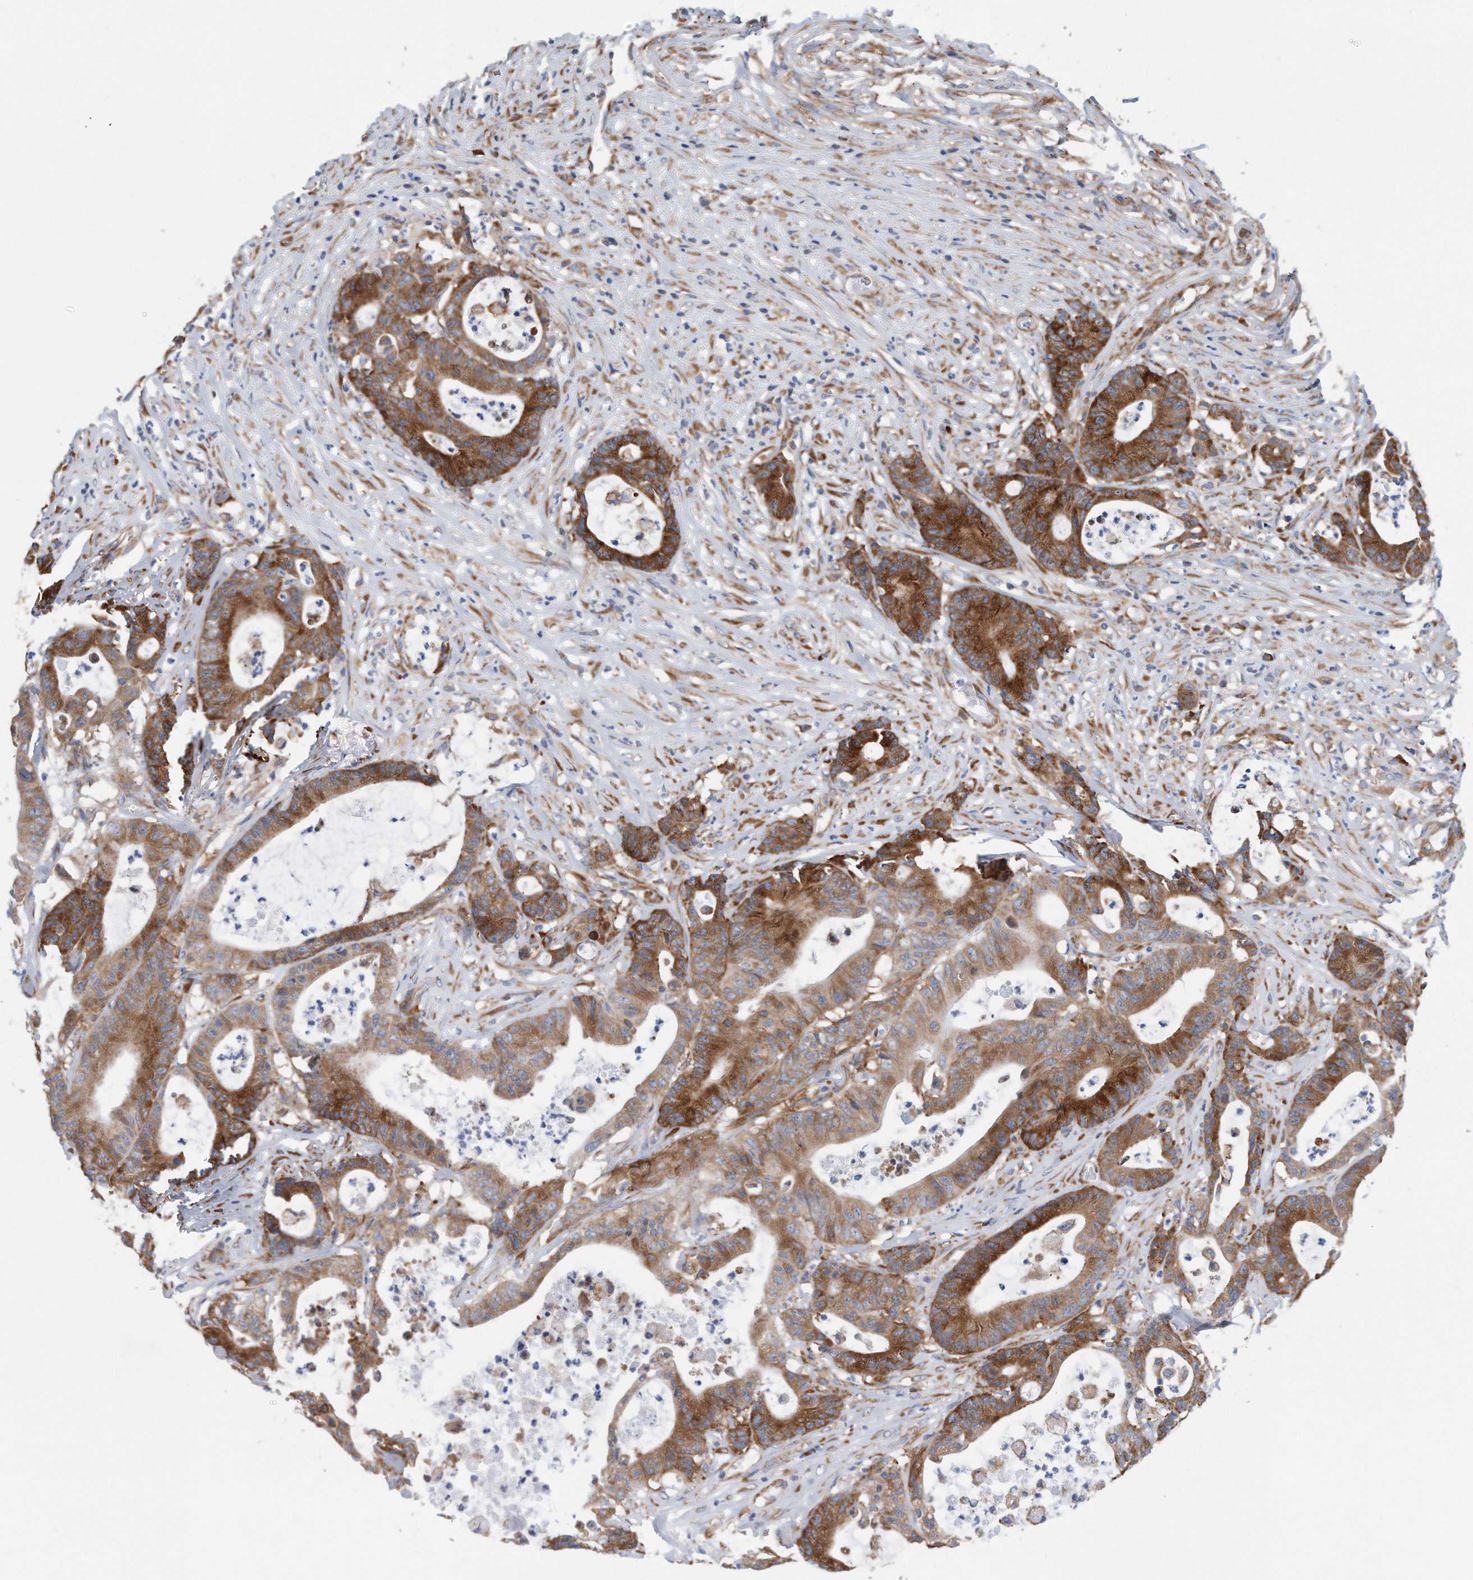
{"staining": {"intensity": "moderate", "quantity": ">75%", "location": "cytoplasmic/membranous"}, "tissue": "colorectal cancer", "cell_type": "Tumor cells", "image_type": "cancer", "snomed": [{"axis": "morphology", "description": "Adenocarcinoma, NOS"}, {"axis": "topography", "description": "Colon"}], "caption": "This histopathology image reveals immunohistochemistry (IHC) staining of adenocarcinoma (colorectal), with medium moderate cytoplasmic/membranous expression in about >75% of tumor cells.", "gene": "RPL26L1", "patient": {"sex": "female", "age": 84}}